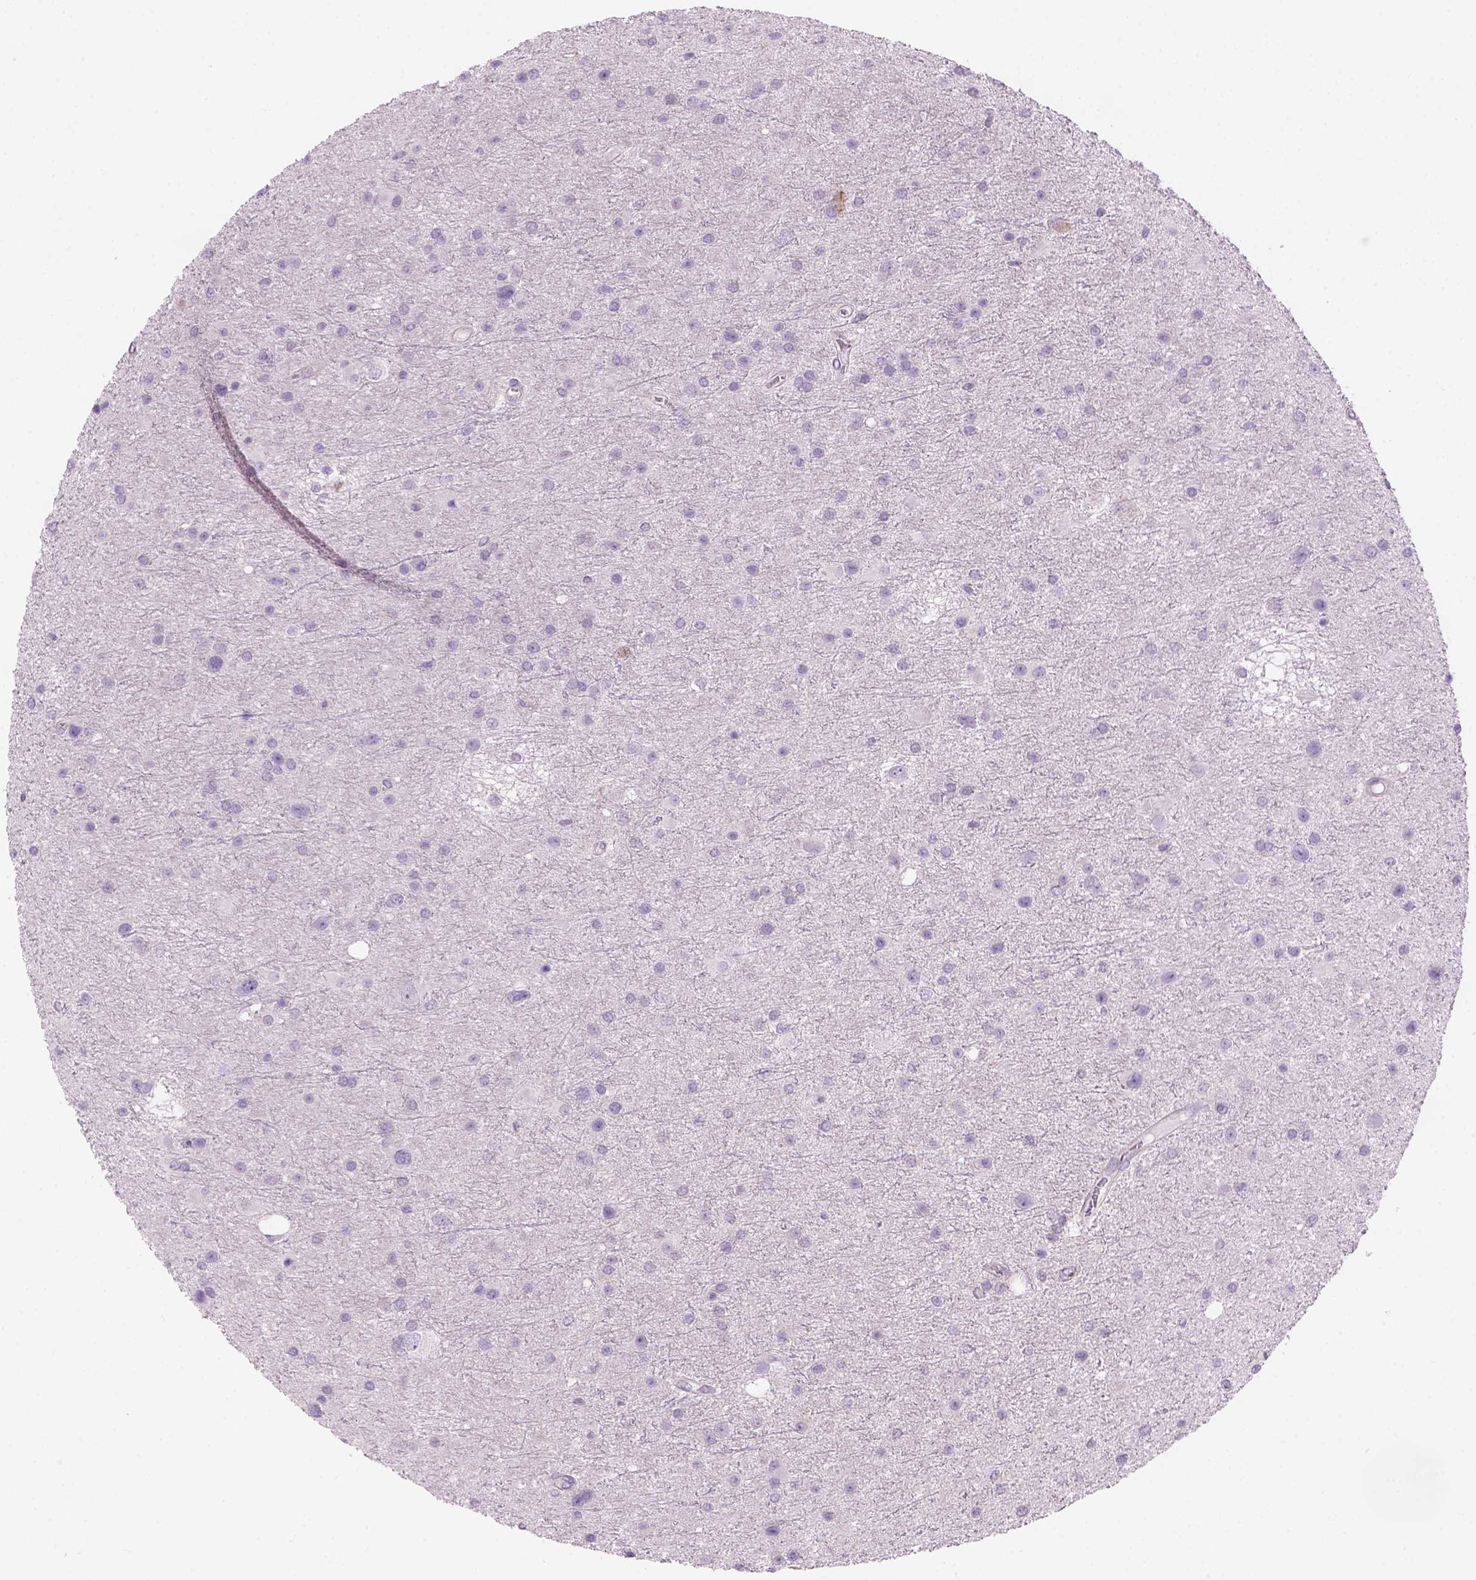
{"staining": {"intensity": "negative", "quantity": "none", "location": "none"}, "tissue": "glioma", "cell_type": "Tumor cells", "image_type": "cancer", "snomed": [{"axis": "morphology", "description": "Glioma, malignant, Low grade"}, {"axis": "topography", "description": "Brain"}], "caption": "DAB immunohistochemical staining of human malignant glioma (low-grade) reveals no significant positivity in tumor cells.", "gene": "CD84", "patient": {"sex": "female", "age": 32}}